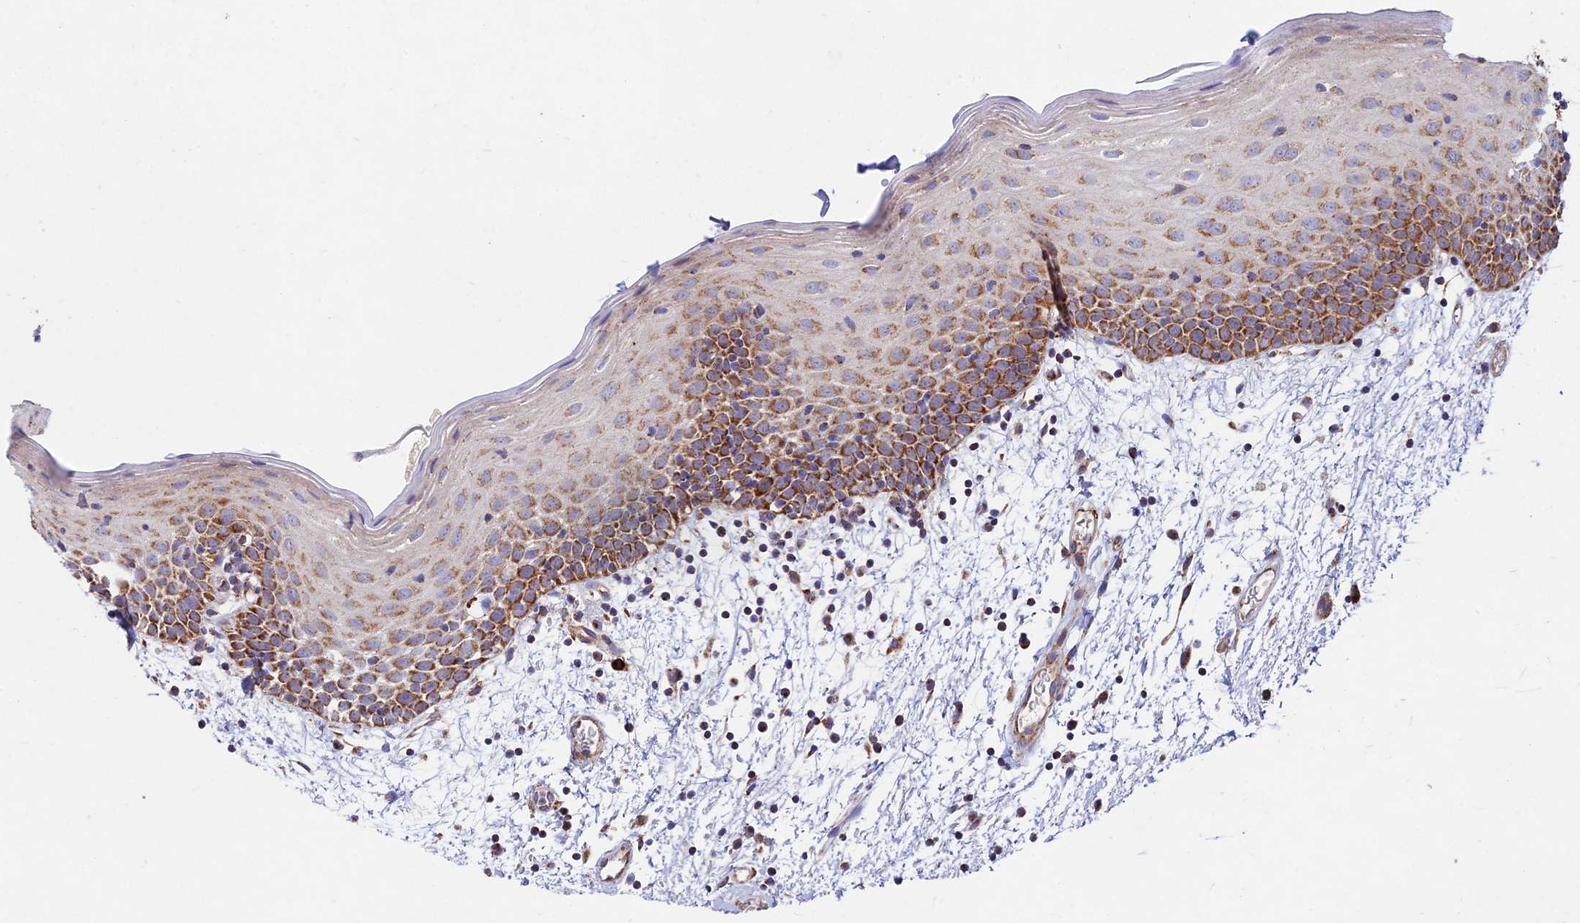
{"staining": {"intensity": "strong", "quantity": ">75%", "location": "cytoplasmic/membranous"}, "tissue": "oral mucosa", "cell_type": "Squamous epithelial cells", "image_type": "normal", "snomed": [{"axis": "morphology", "description": "Normal tissue, NOS"}, {"axis": "topography", "description": "Skeletal muscle"}, {"axis": "topography", "description": "Oral tissue"}, {"axis": "topography", "description": "Salivary gland"}, {"axis": "topography", "description": "Peripheral nerve tissue"}], "caption": "Immunohistochemical staining of benign human oral mucosa reveals strong cytoplasmic/membranous protein expression in about >75% of squamous epithelial cells. (DAB = brown stain, brightfield microscopy at high magnification).", "gene": "KHDC3L", "patient": {"sex": "male", "age": 54}}